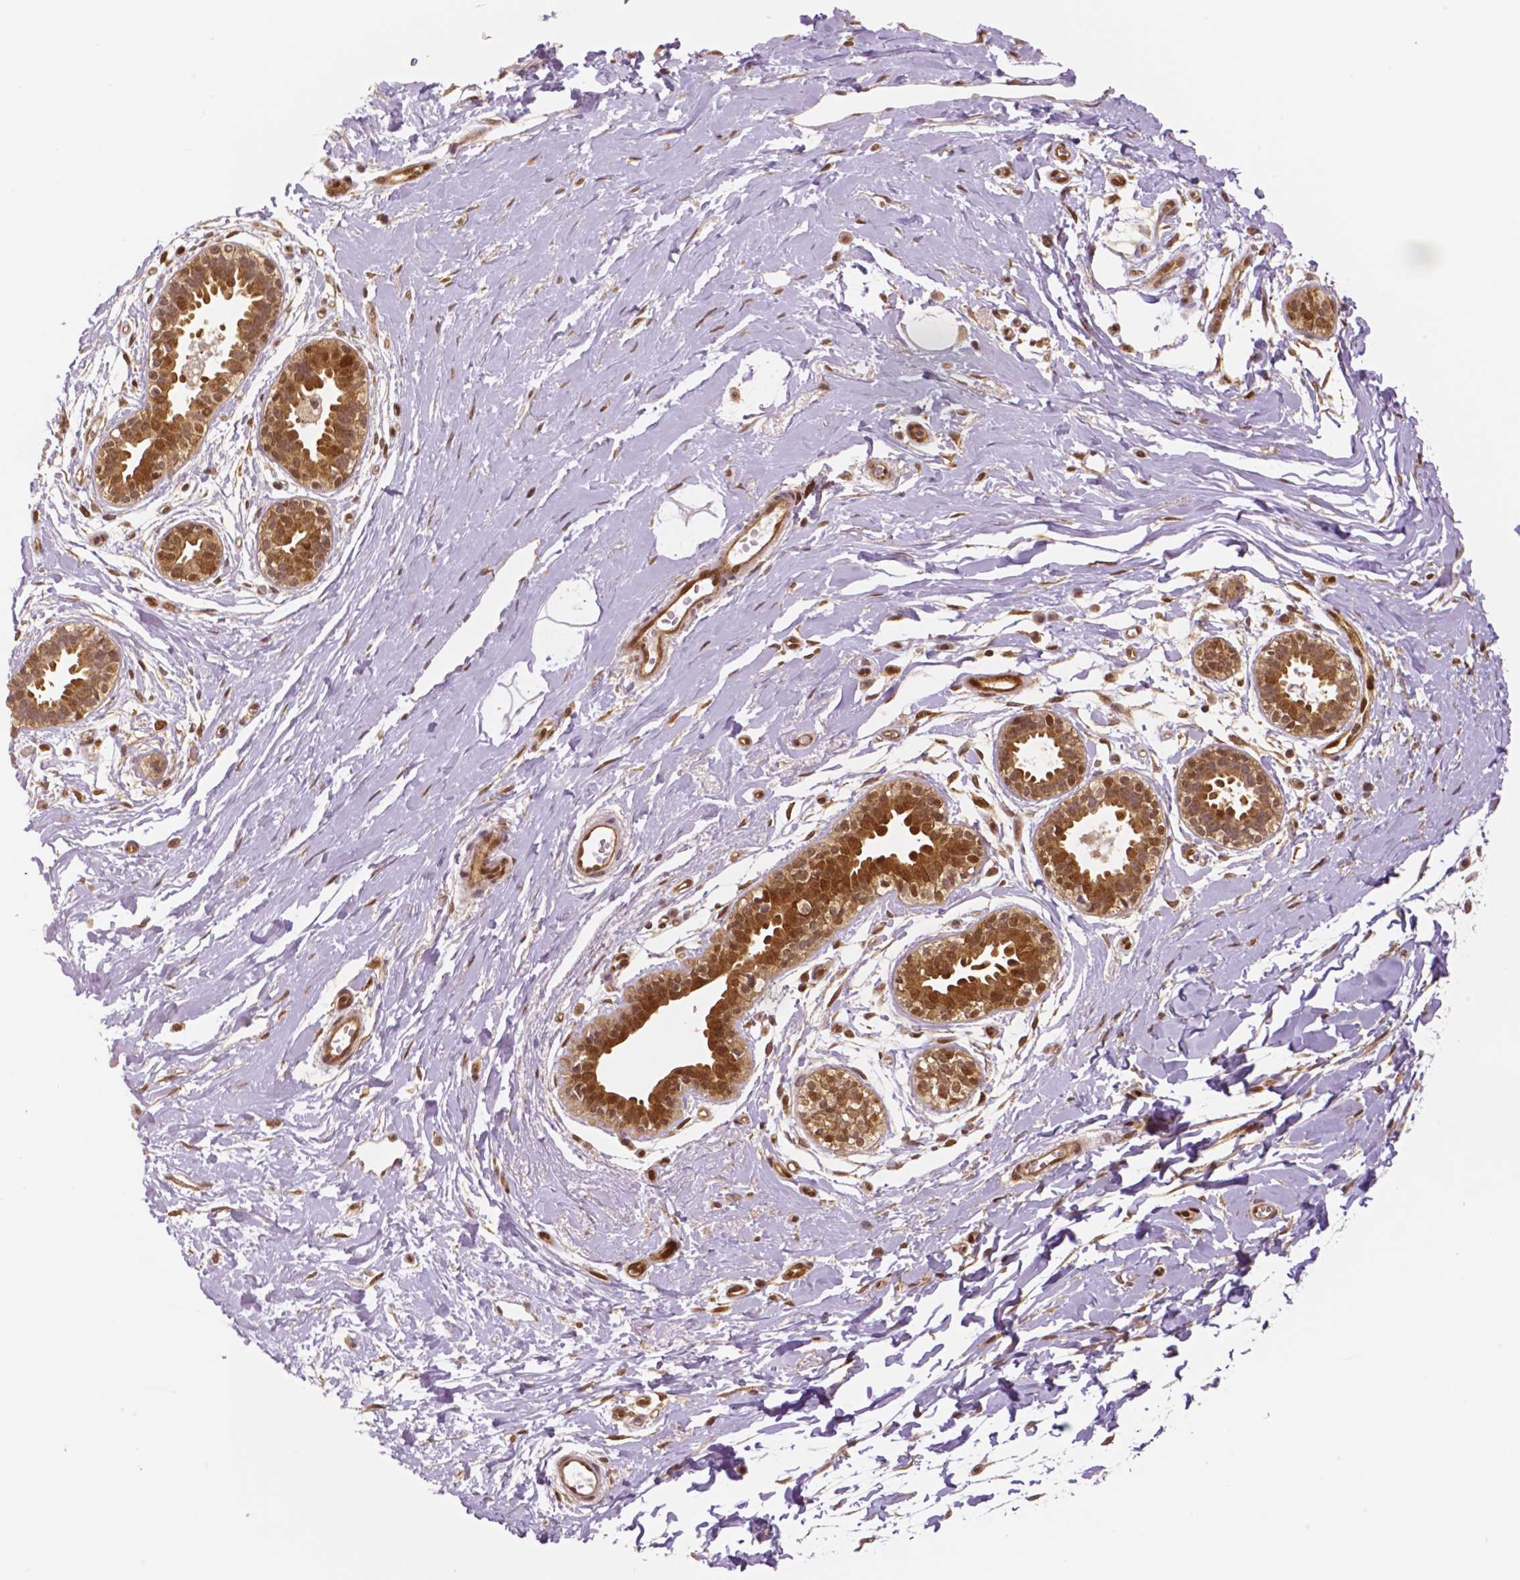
{"staining": {"intensity": "moderate", "quantity": ">75%", "location": "nuclear"}, "tissue": "breast", "cell_type": "Adipocytes", "image_type": "normal", "snomed": [{"axis": "morphology", "description": "Normal tissue, NOS"}, {"axis": "topography", "description": "Breast"}], "caption": "Brown immunohistochemical staining in unremarkable breast demonstrates moderate nuclear expression in approximately >75% of adipocytes. (brown staining indicates protein expression, while blue staining denotes nuclei).", "gene": "STAT3", "patient": {"sex": "female", "age": 49}}